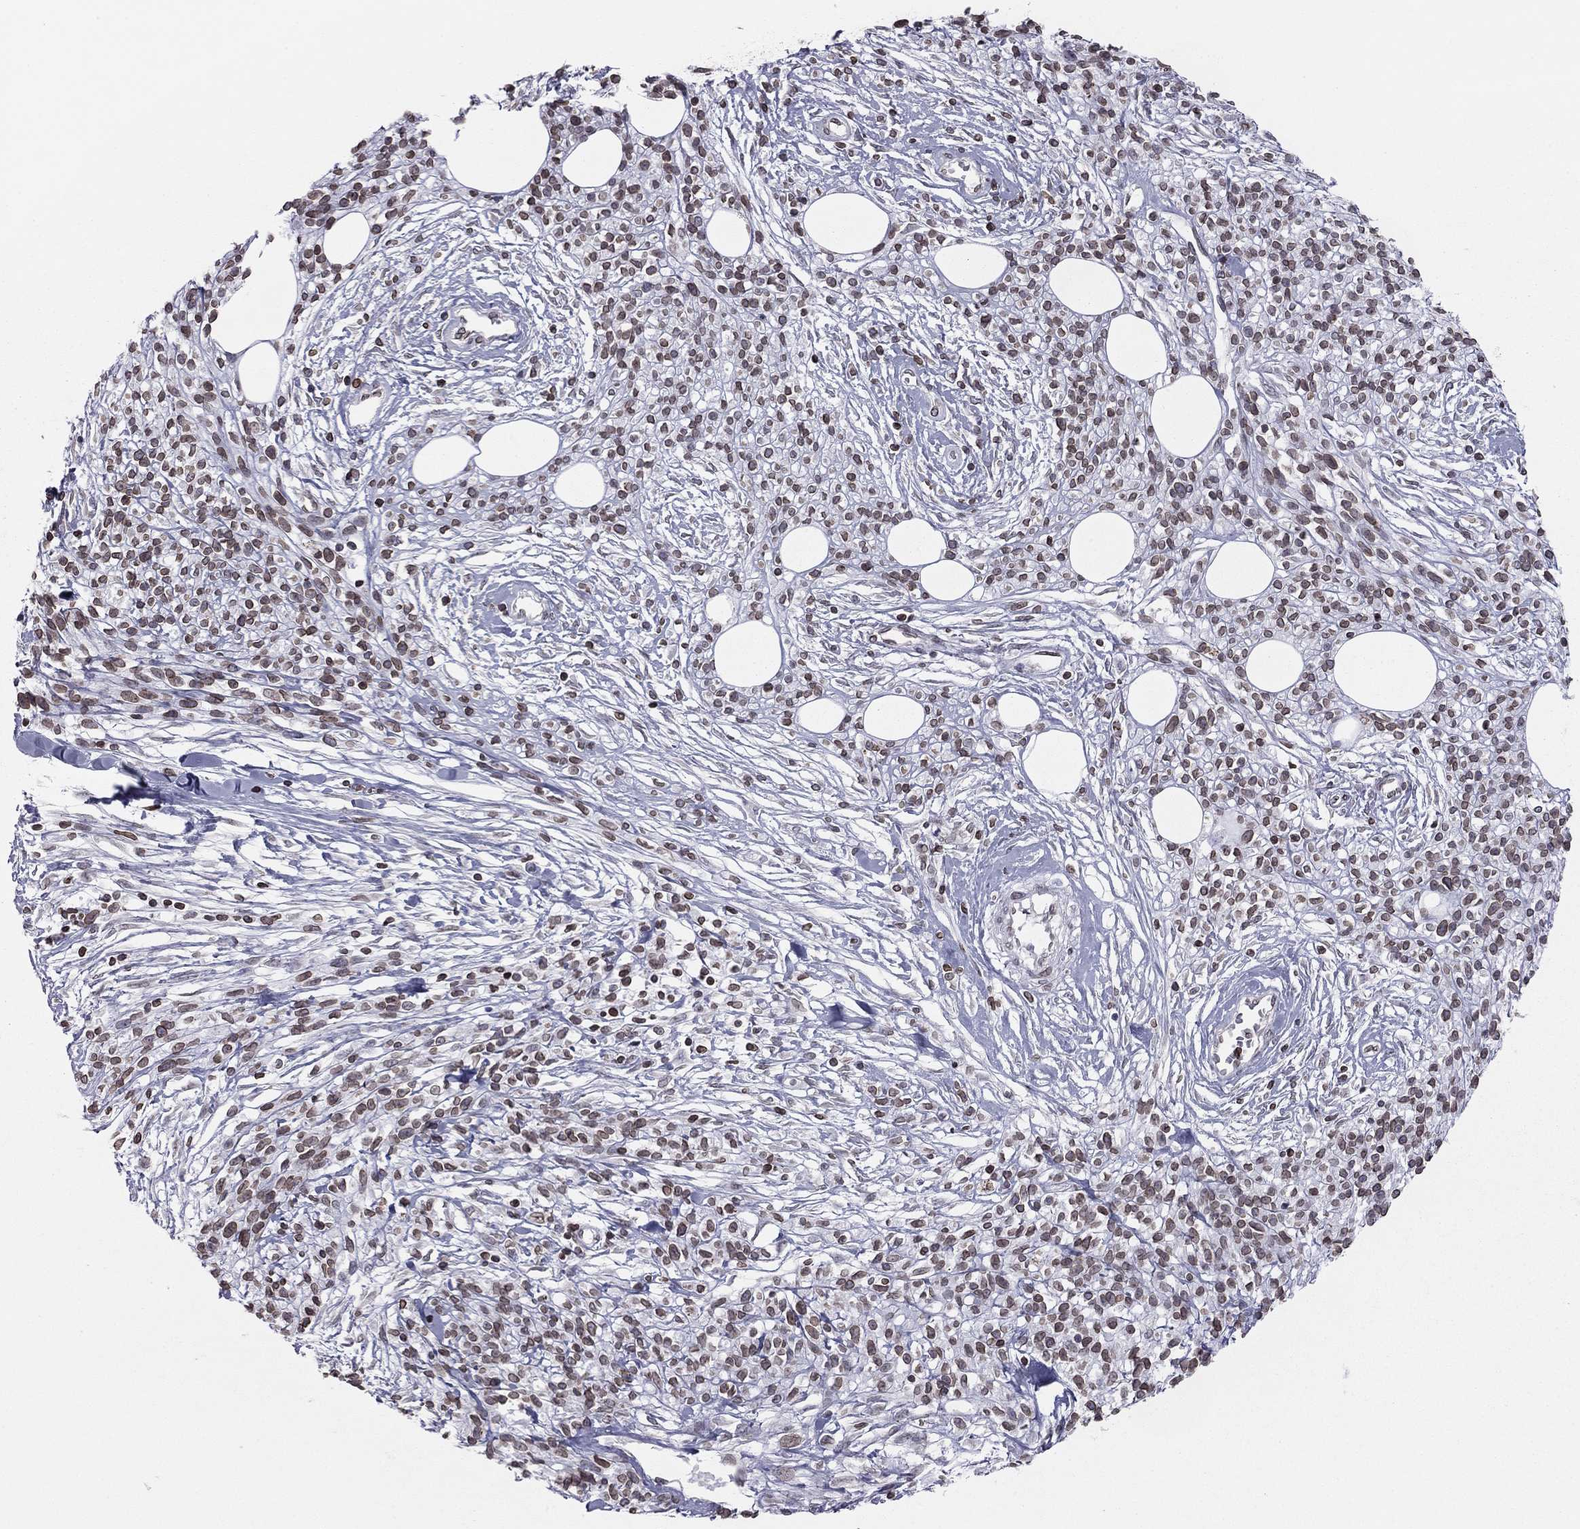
{"staining": {"intensity": "moderate", "quantity": ">75%", "location": "cytoplasmic/membranous,nuclear"}, "tissue": "melanoma", "cell_type": "Tumor cells", "image_type": "cancer", "snomed": [{"axis": "morphology", "description": "Malignant melanoma, NOS"}, {"axis": "topography", "description": "Skin"}, {"axis": "topography", "description": "Skin of trunk"}], "caption": "This is a histology image of immunohistochemistry staining of malignant melanoma, which shows moderate expression in the cytoplasmic/membranous and nuclear of tumor cells.", "gene": "ESPL1", "patient": {"sex": "male", "age": 74}}